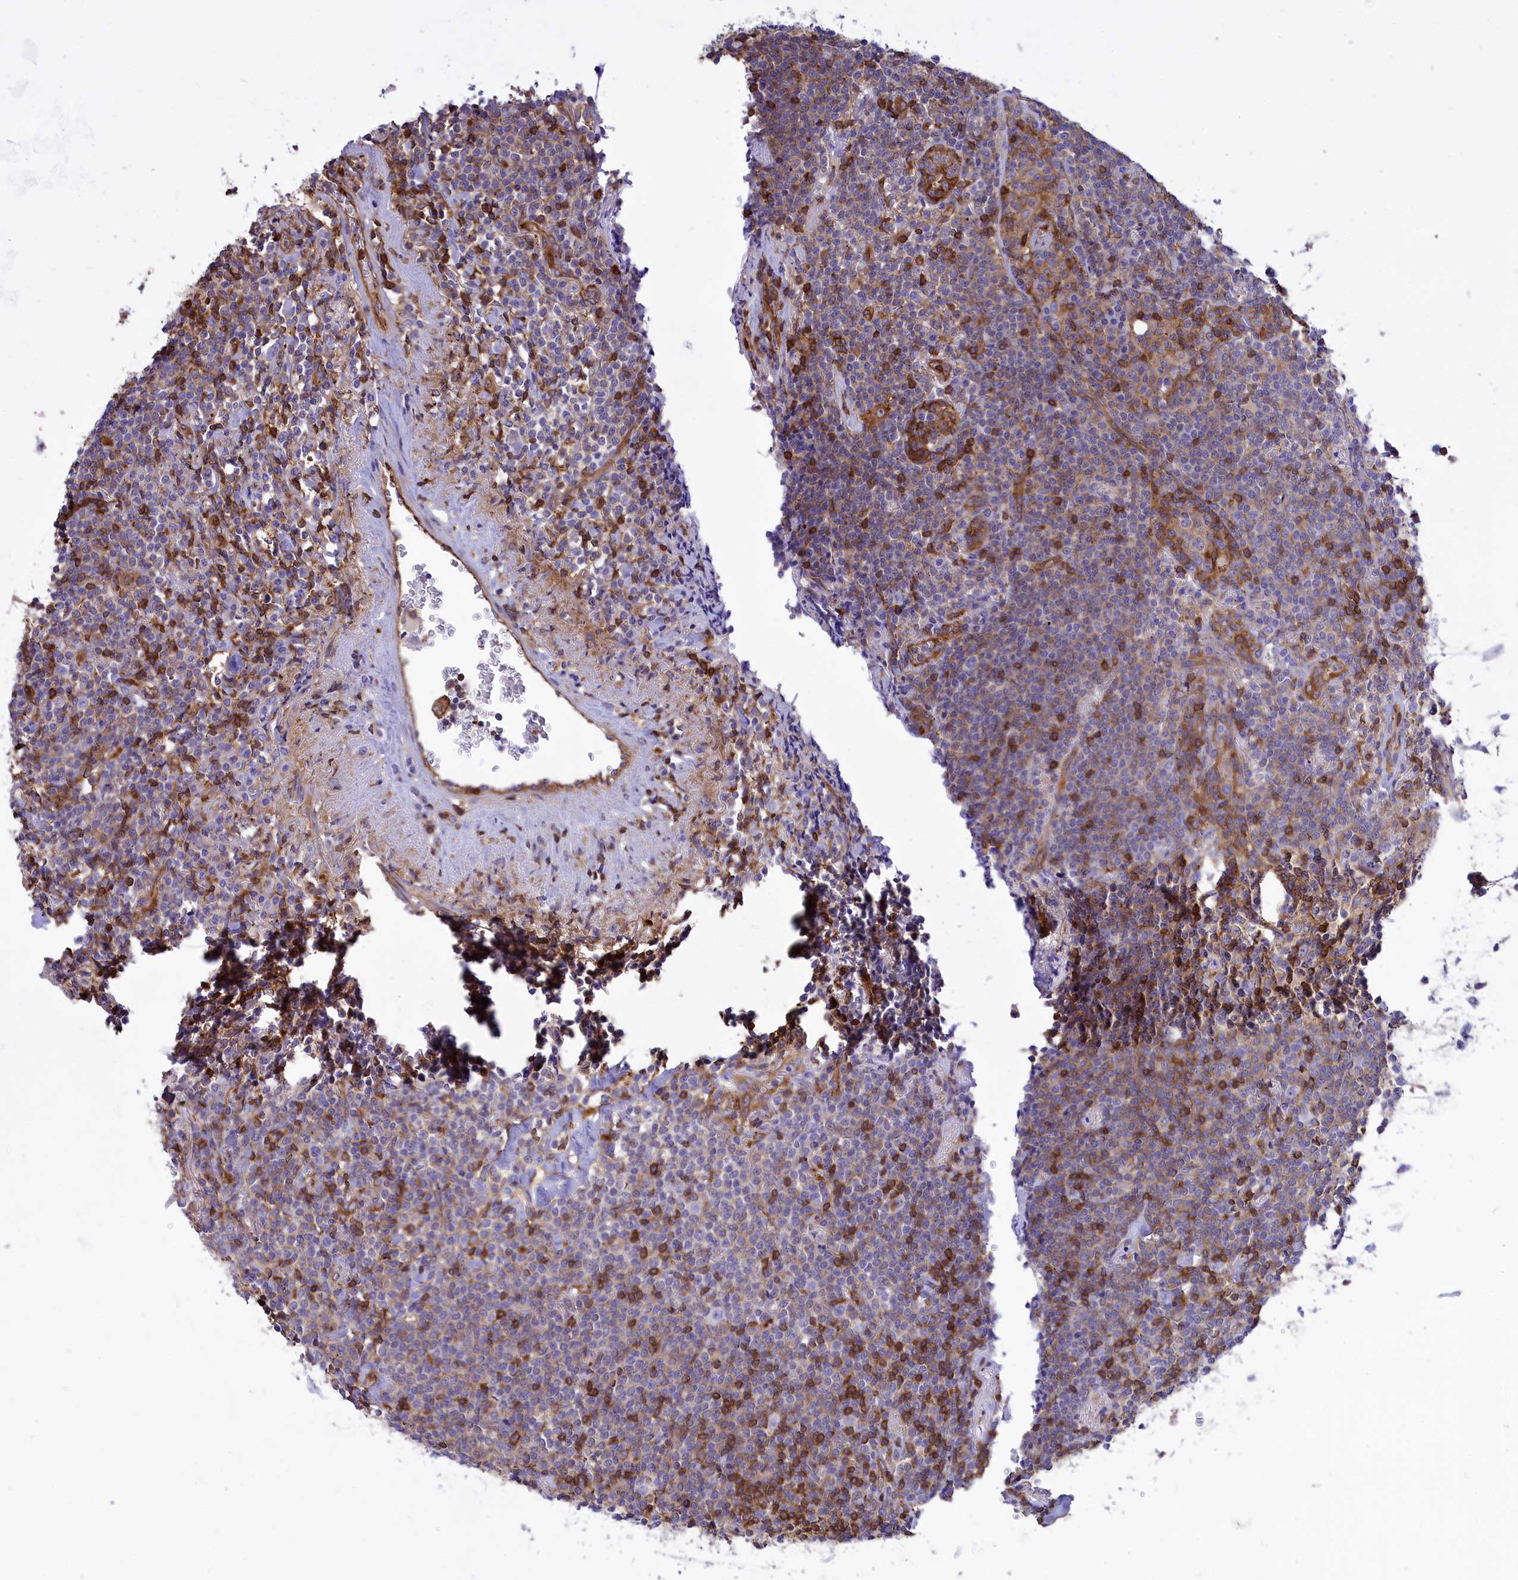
{"staining": {"intensity": "weak", "quantity": "25%-75%", "location": "cytoplasmic/membranous"}, "tissue": "lymphoma", "cell_type": "Tumor cells", "image_type": "cancer", "snomed": [{"axis": "morphology", "description": "Malignant lymphoma, non-Hodgkin's type, Low grade"}, {"axis": "topography", "description": "Lung"}], "caption": "A low amount of weak cytoplasmic/membranous expression is appreciated in about 25%-75% of tumor cells in low-grade malignant lymphoma, non-Hodgkin's type tissue.", "gene": "SEPTIN9", "patient": {"sex": "female", "age": 71}}